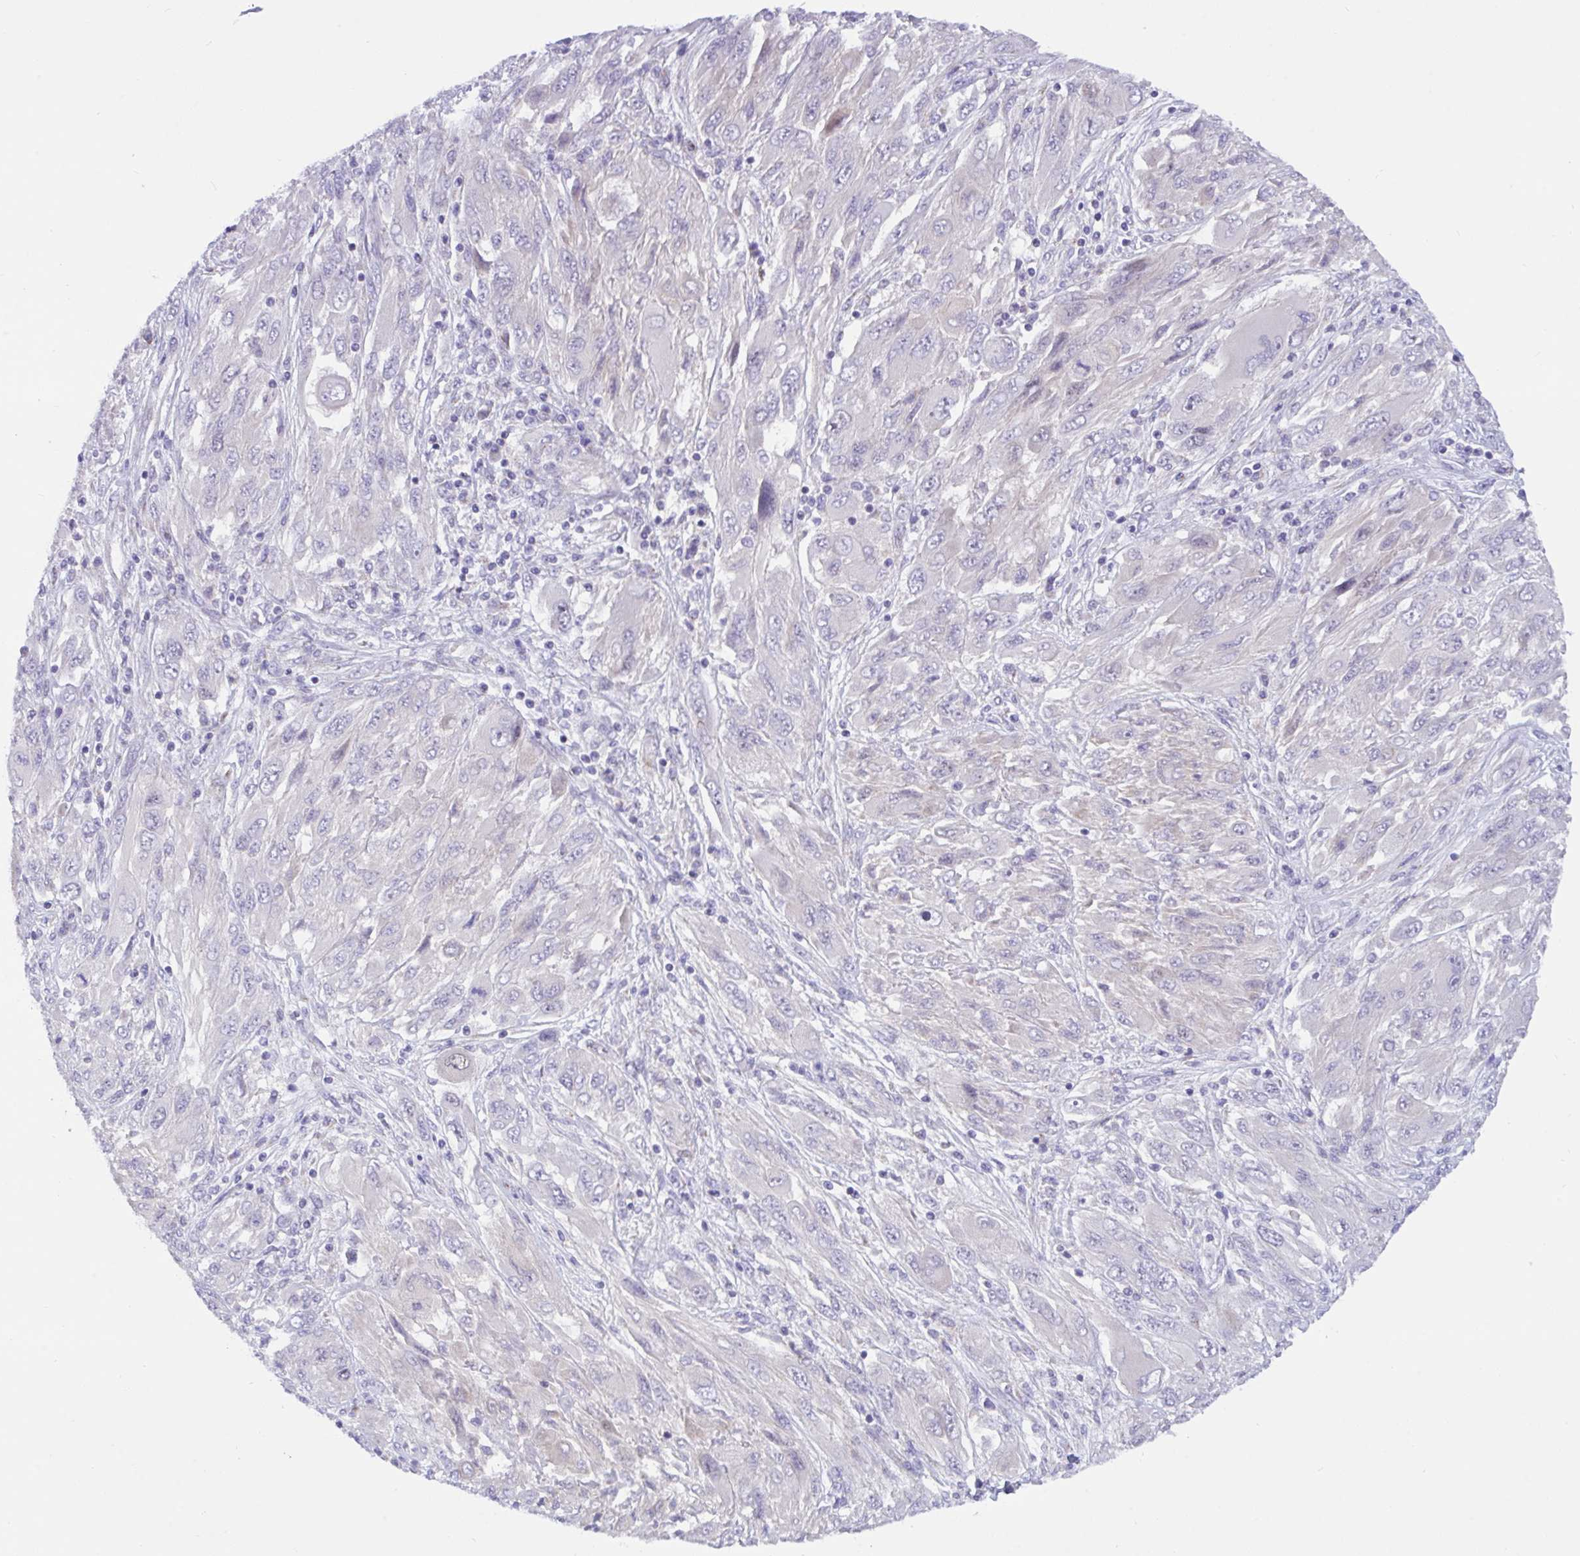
{"staining": {"intensity": "negative", "quantity": "none", "location": "none"}, "tissue": "melanoma", "cell_type": "Tumor cells", "image_type": "cancer", "snomed": [{"axis": "morphology", "description": "Malignant melanoma, NOS"}, {"axis": "topography", "description": "Skin"}], "caption": "The immunohistochemistry (IHC) histopathology image has no significant staining in tumor cells of melanoma tissue.", "gene": "DTX3", "patient": {"sex": "female", "age": 91}}